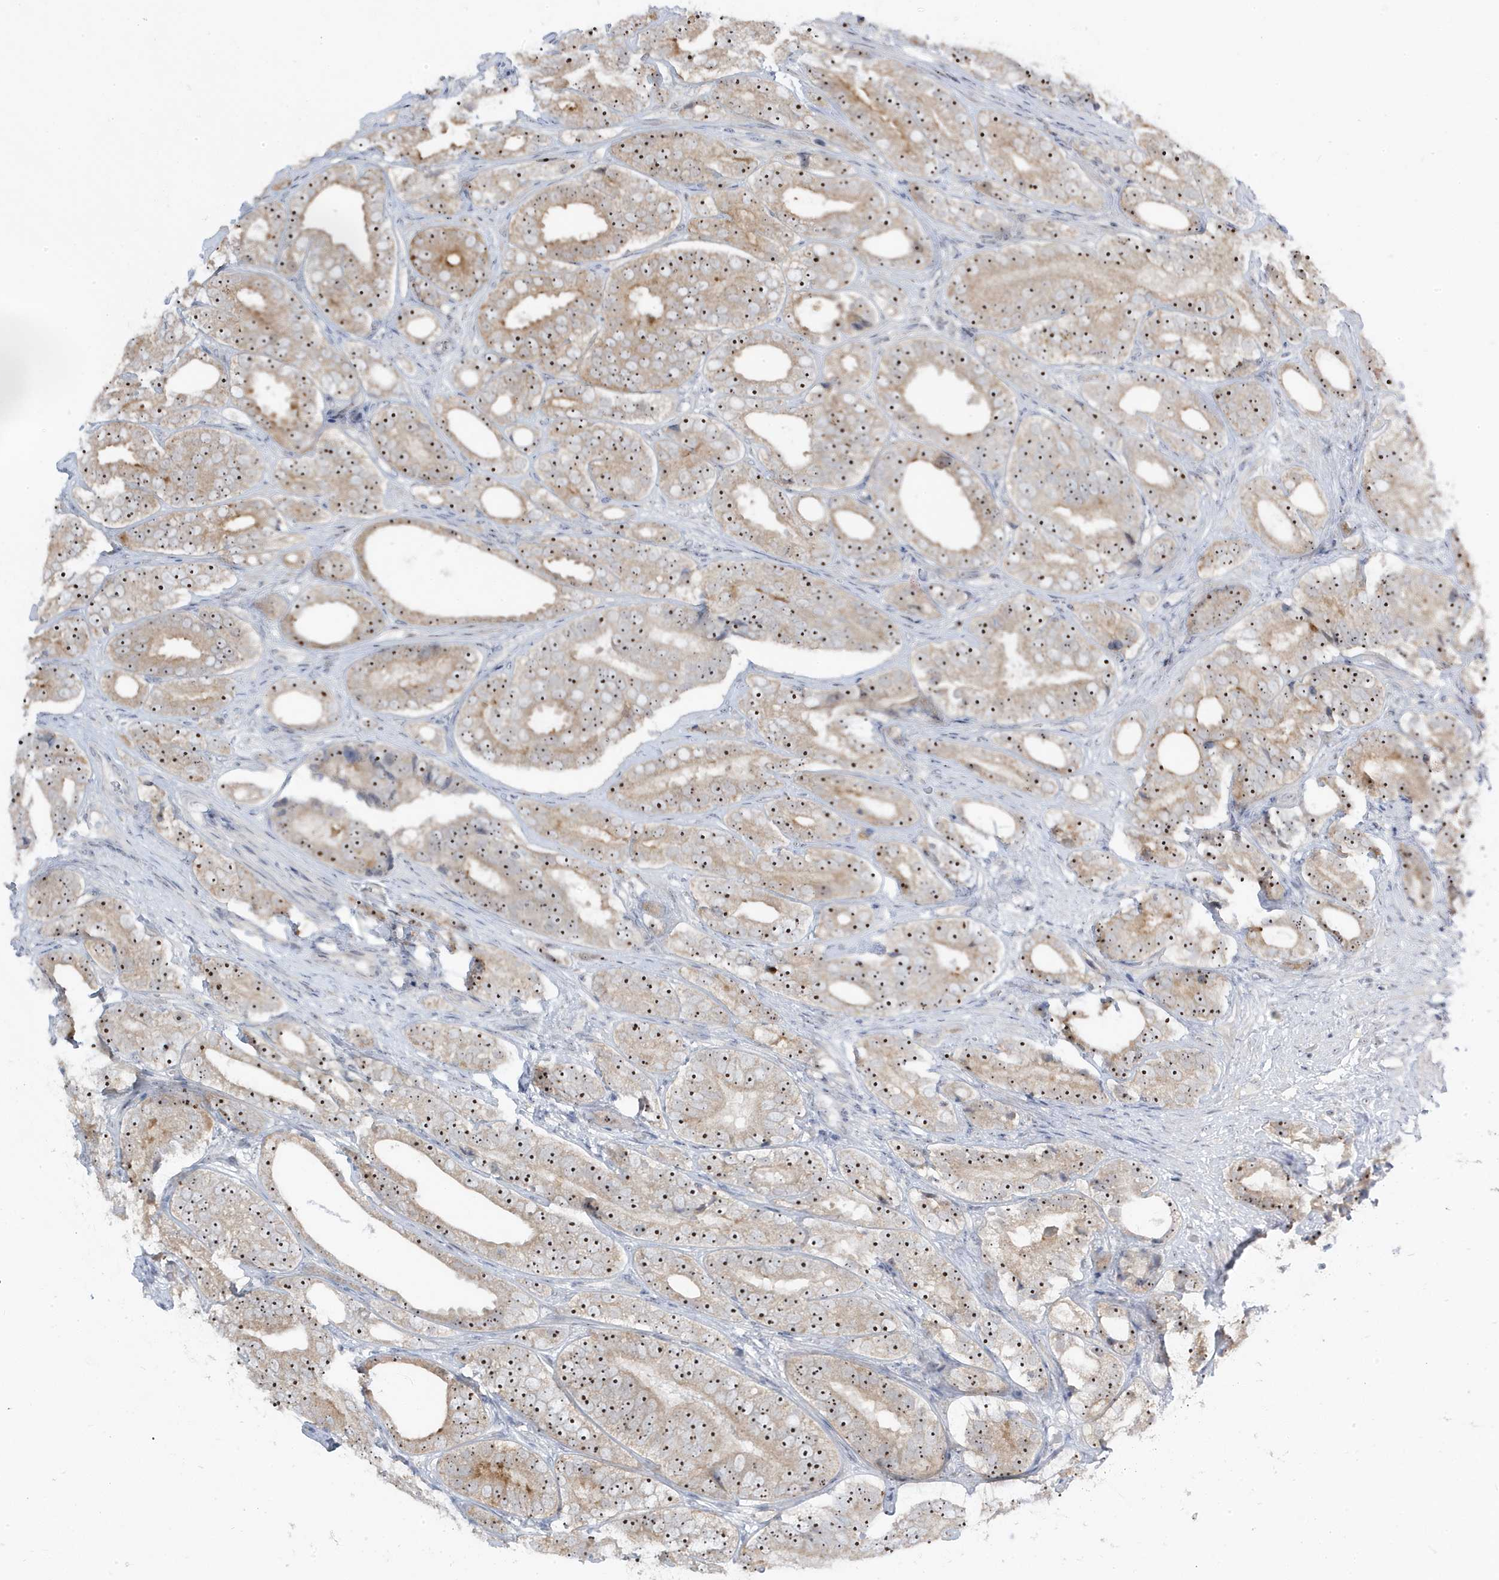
{"staining": {"intensity": "strong", "quantity": ">75%", "location": "cytoplasmic/membranous,nuclear"}, "tissue": "prostate cancer", "cell_type": "Tumor cells", "image_type": "cancer", "snomed": [{"axis": "morphology", "description": "Adenocarcinoma, High grade"}, {"axis": "topography", "description": "Prostate"}], "caption": "A high-resolution micrograph shows IHC staining of prostate high-grade adenocarcinoma, which displays strong cytoplasmic/membranous and nuclear positivity in about >75% of tumor cells.", "gene": "TSEN15", "patient": {"sex": "male", "age": 56}}